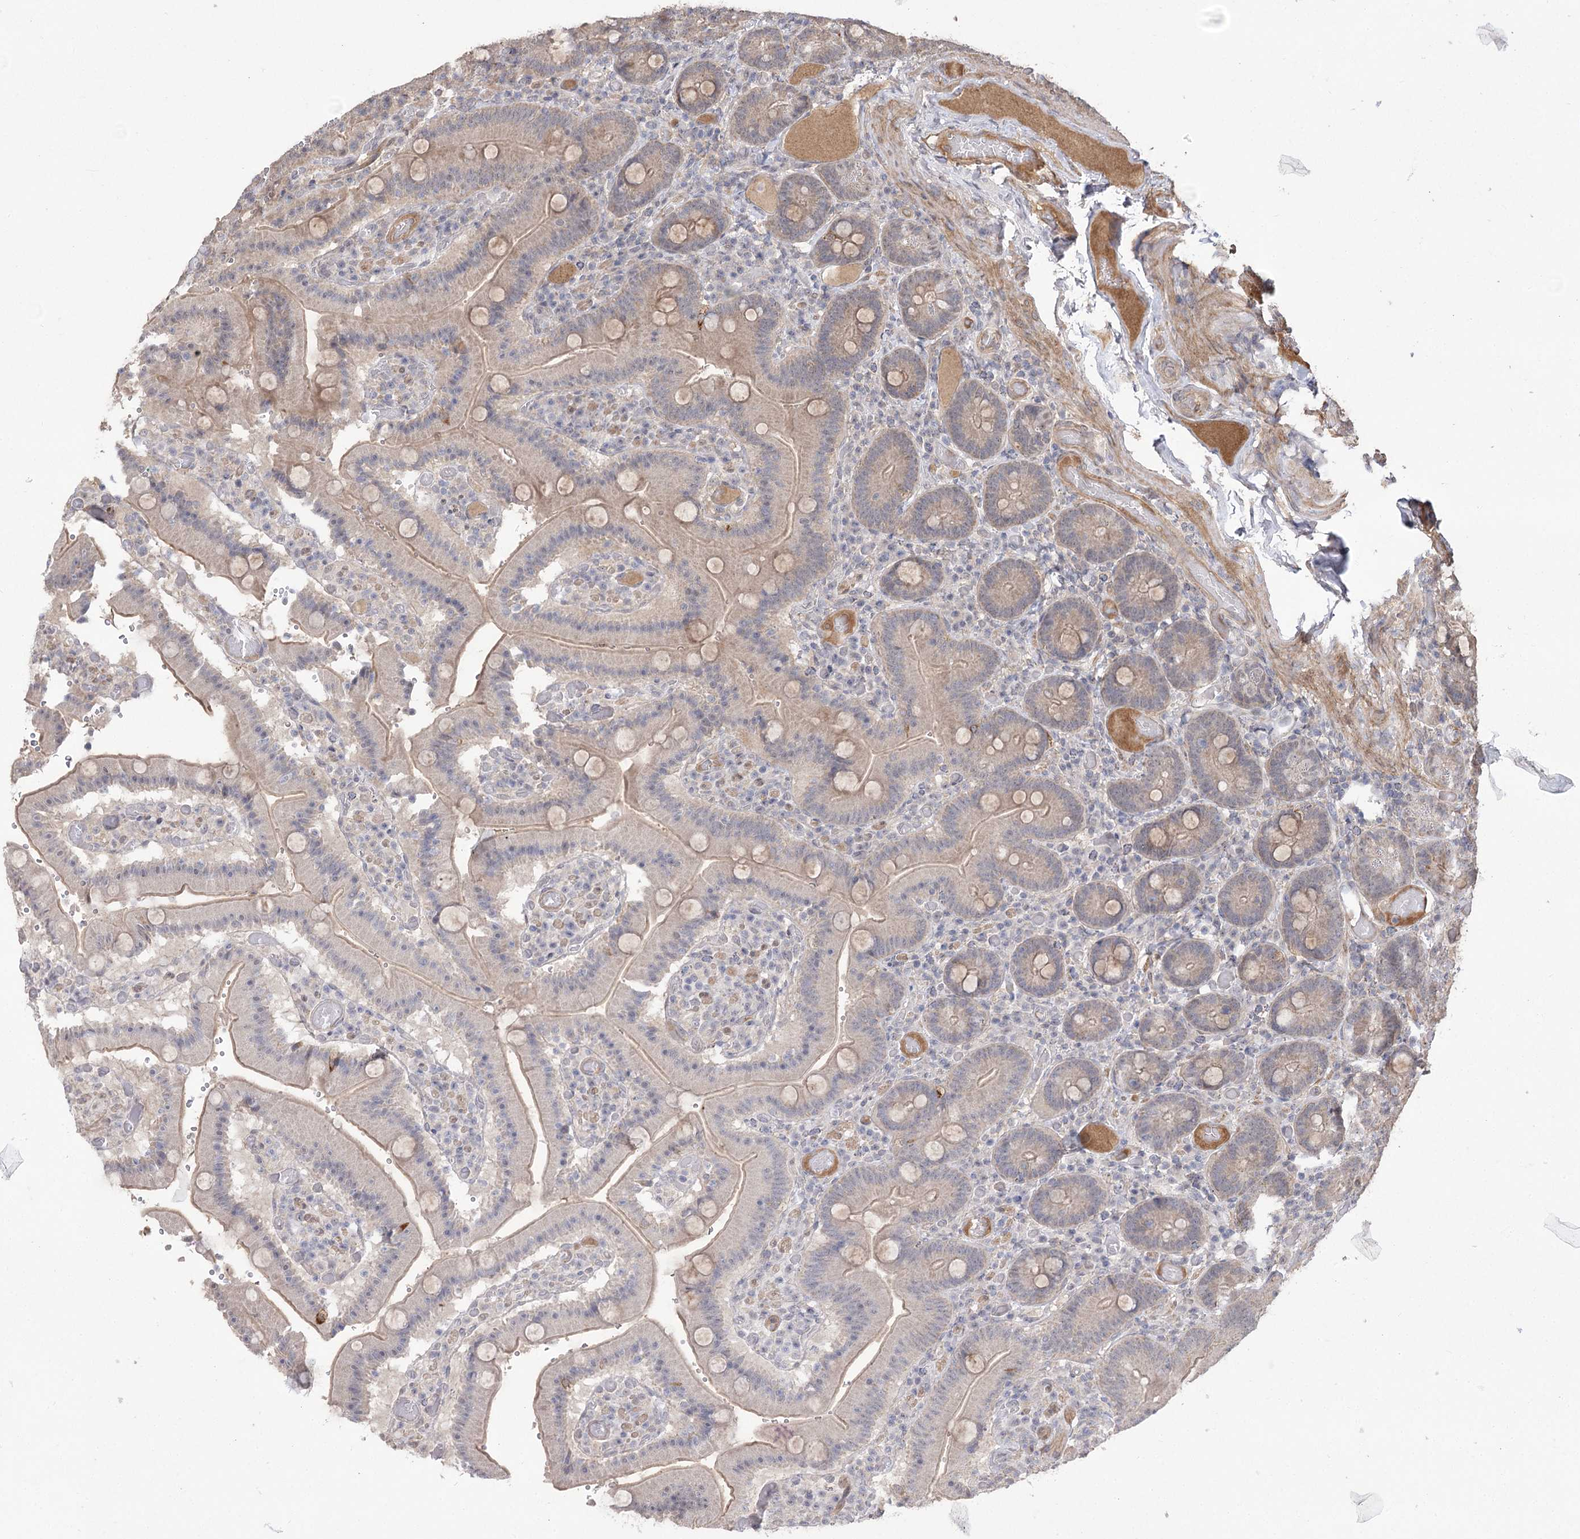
{"staining": {"intensity": "weak", "quantity": "25%-75%", "location": "cytoplasmic/membranous"}, "tissue": "duodenum", "cell_type": "Glandular cells", "image_type": "normal", "snomed": [{"axis": "morphology", "description": "Normal tissue, NOS"}, {"axis": "topography", "description": "Duodenum"}], "caption": "This micrograph reveals immunohistochemistry staining of benign duodenum, with low weak cytoplasmic/membranous expression in about 25%-75% of glandular cells.", "gene": "TENM2", "patient": {"sex": "female", "age": 62}}